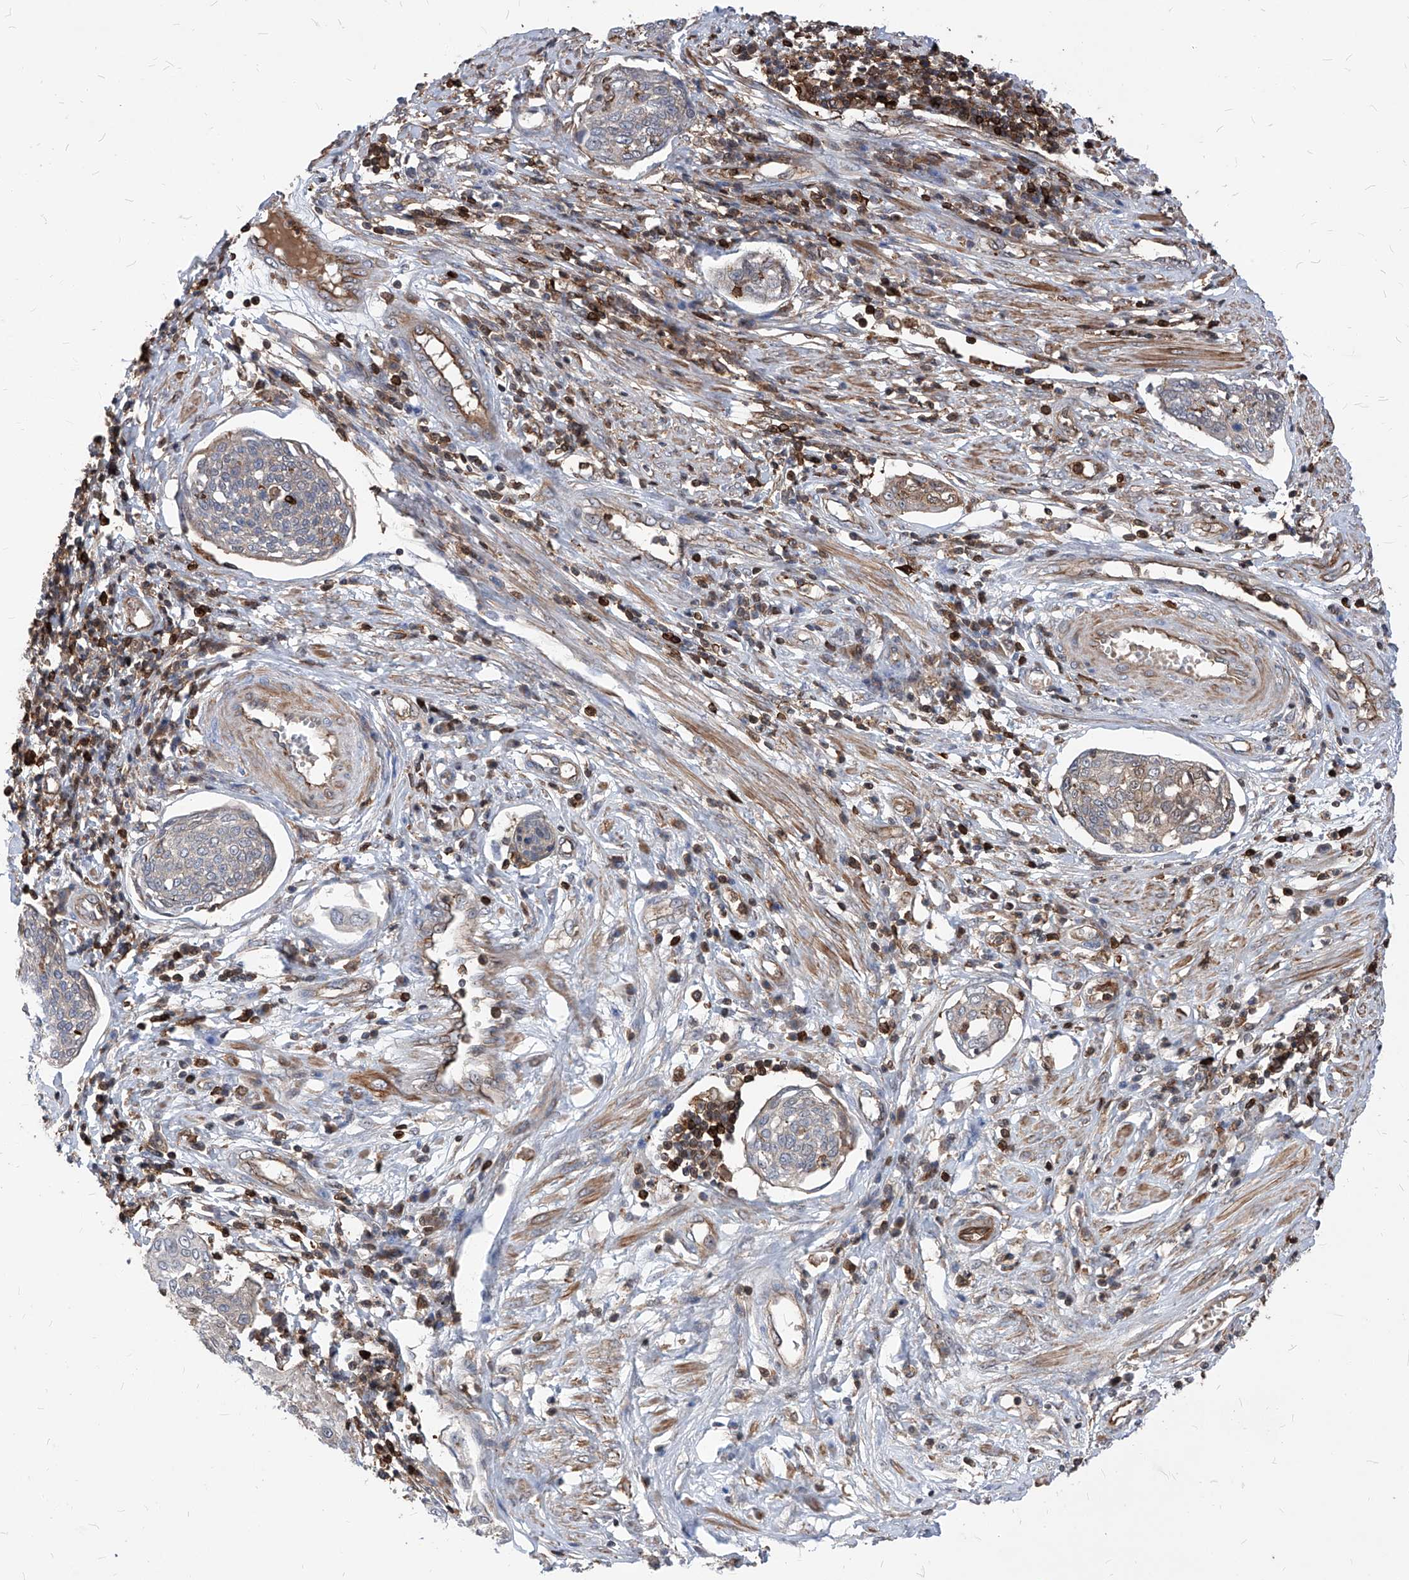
{"staining": {"intensity": "negative", "quantity": "none", "location": "none"}, "tissue": "cervical cancer", "cell_type": "Tumor cells", "image_type": "cancer", "snomed": [{"axis": "morphology", "description": "Squamous cell carcinoma, NOS"}, {"axis": "topography", "description": "Cervix"}], "caption": "Cervical cancer (squamous cell carcinoma) was stained to show a protein in brown. There is no significant positivity in tumor cells.", "gene": "ABRACL", "patient": {"sex": "female", "age": 34}}